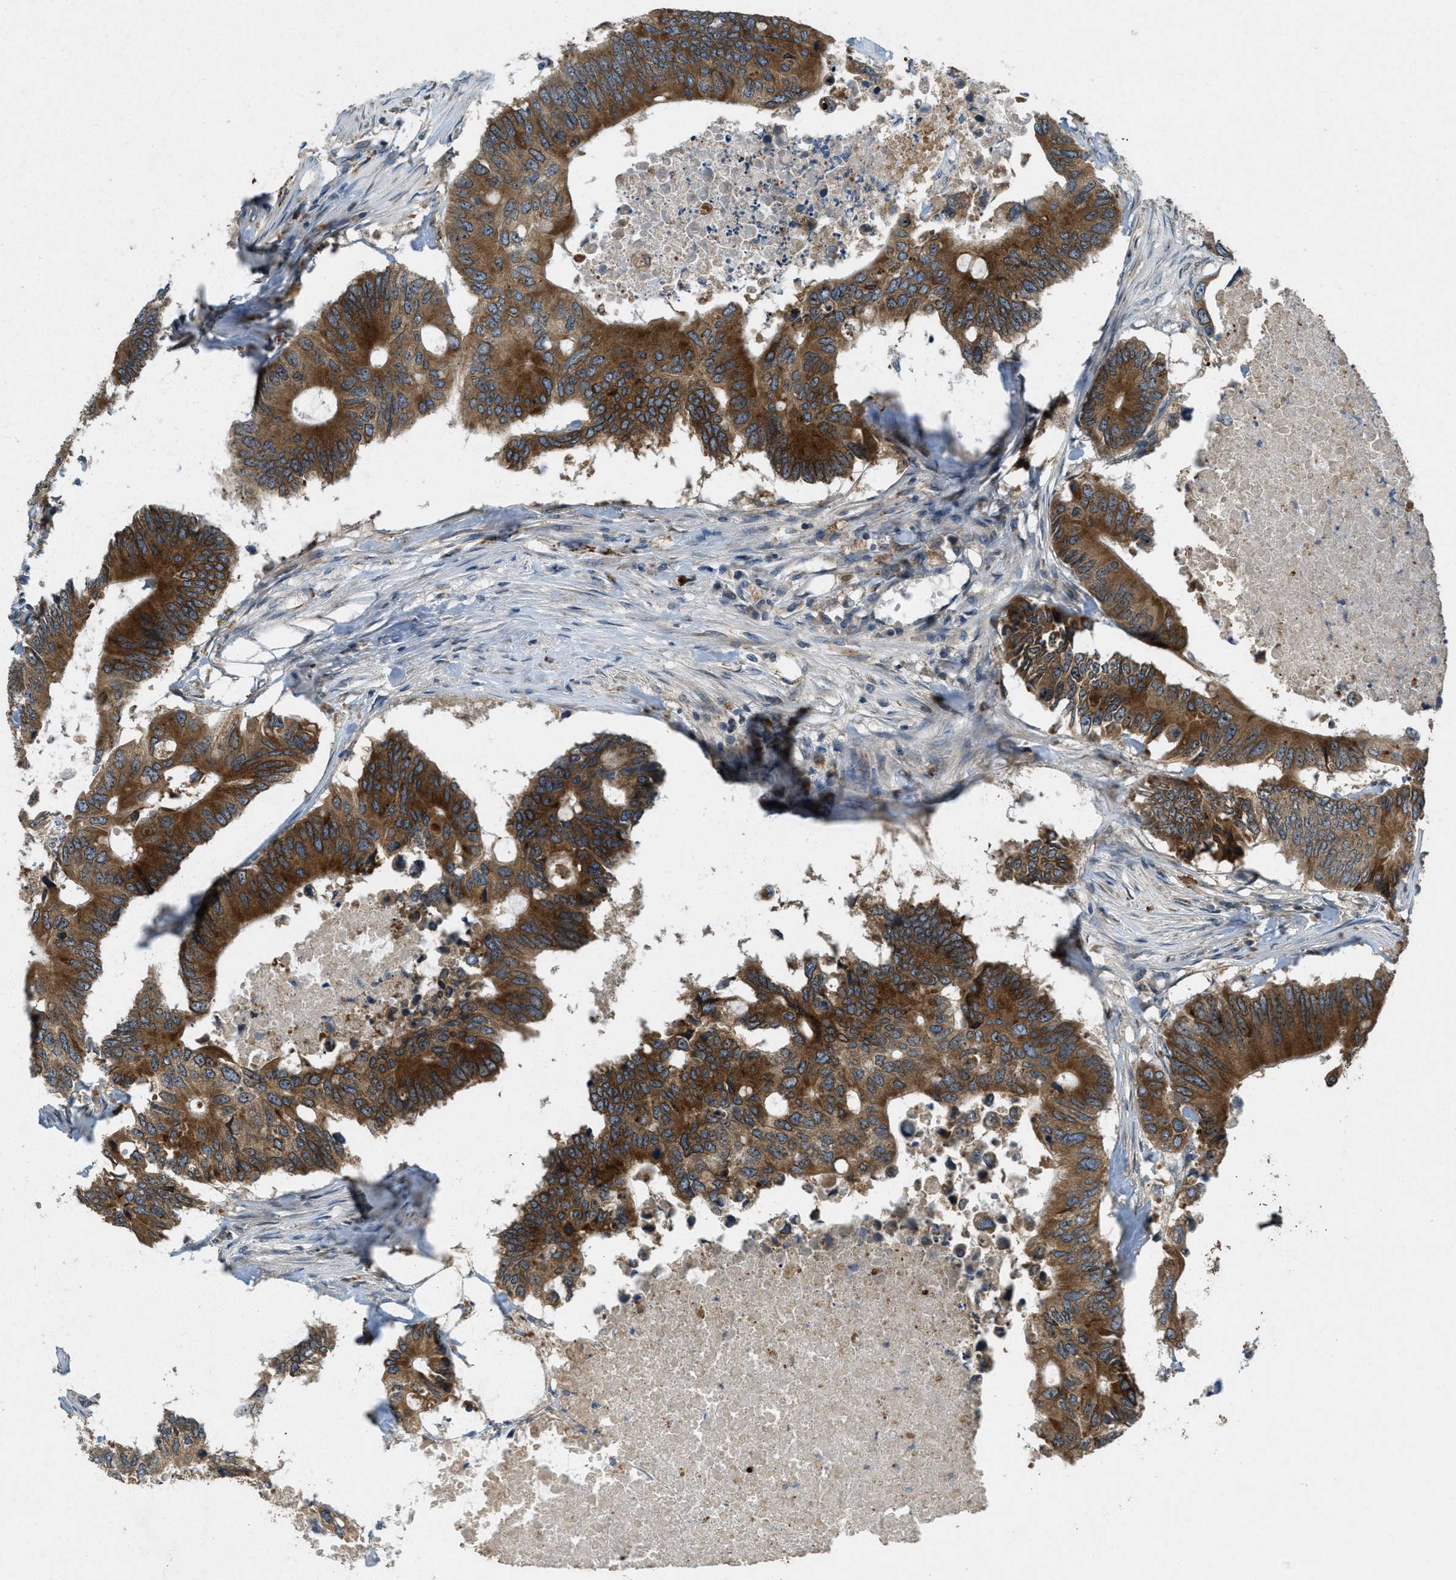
{"staining": {"intensity": "strong", "quantity": ">75%", "location": "cytoplasmic/membranous"}, "tissue": "colorectal cancer", "cell_type": "Tumor cells", "image_type": "cancer", "snomed": [{"axis": "morphology", "description": "Adenocarcinoma, NOS"}, {"axis": "topography", "description": "Colon"}], "caption": "Colorectal adenocarcinoma stained for a protein displays strong cytoplasmic/membranous positivity in tumor cells.", "gene": "SIGMAR1", "patient": {"sex": "male", "age": 71}}